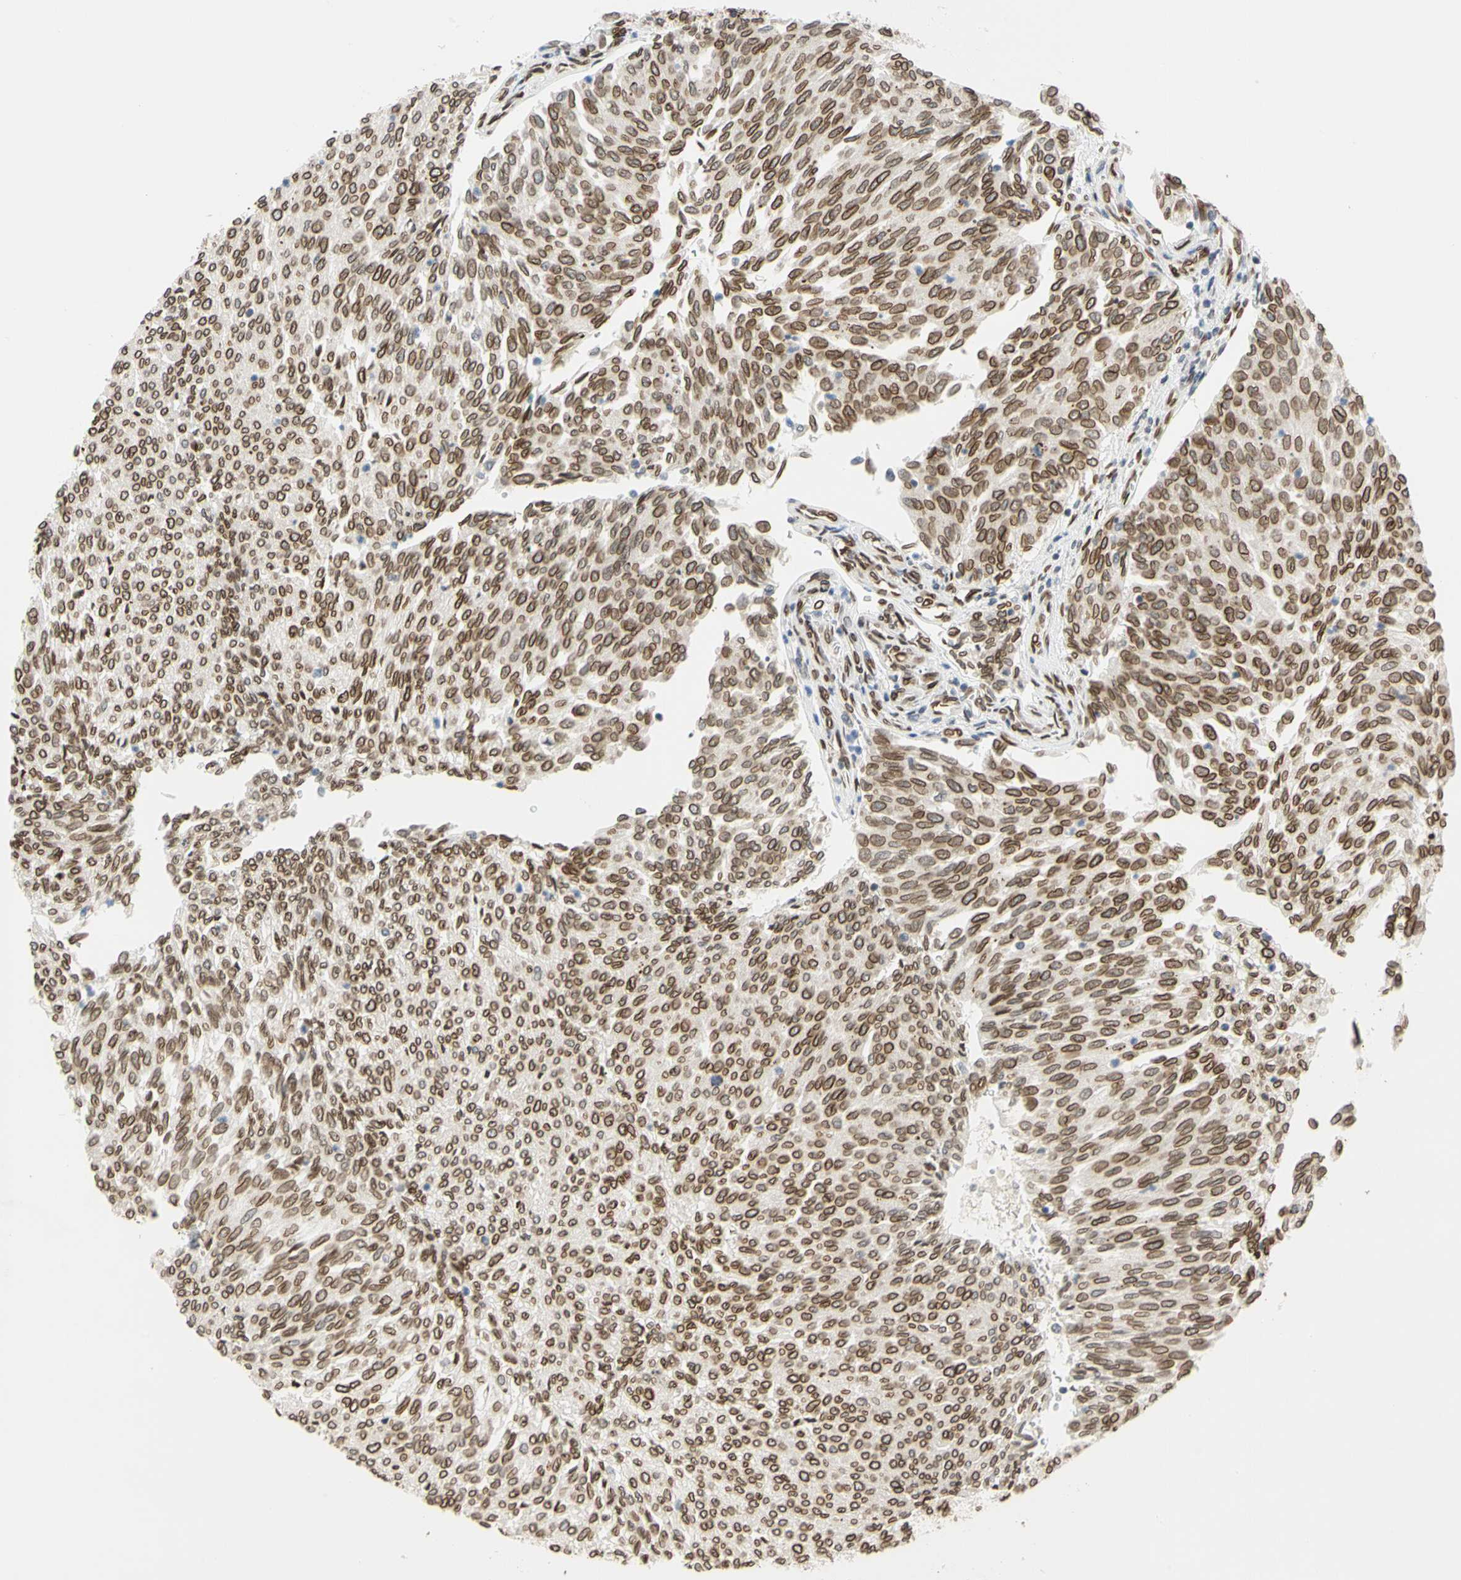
{"staining": {"intensity": "moderate", "quantity": ">75%", "location": "cytoplasmic/membranous,nuclear"}, "tissue": "urothelial cancer", "cell_type": "Tumor cells", "image_type": "cancer", "snomed": [{"axis": "morphology", "description": "Urothelial carcinoma, Low grade"}, {"axis": "topography", "description": "Urinary bladder"}], "caption": "Immunohistochemical staining of urothelial cancer demonstrates medium levels of moderate cytoplasmic/membranous and nuclear positivity in about >75% of tumor cells.", "gene": "SUN1", "patient": {"sex": "female", "age": 79}}